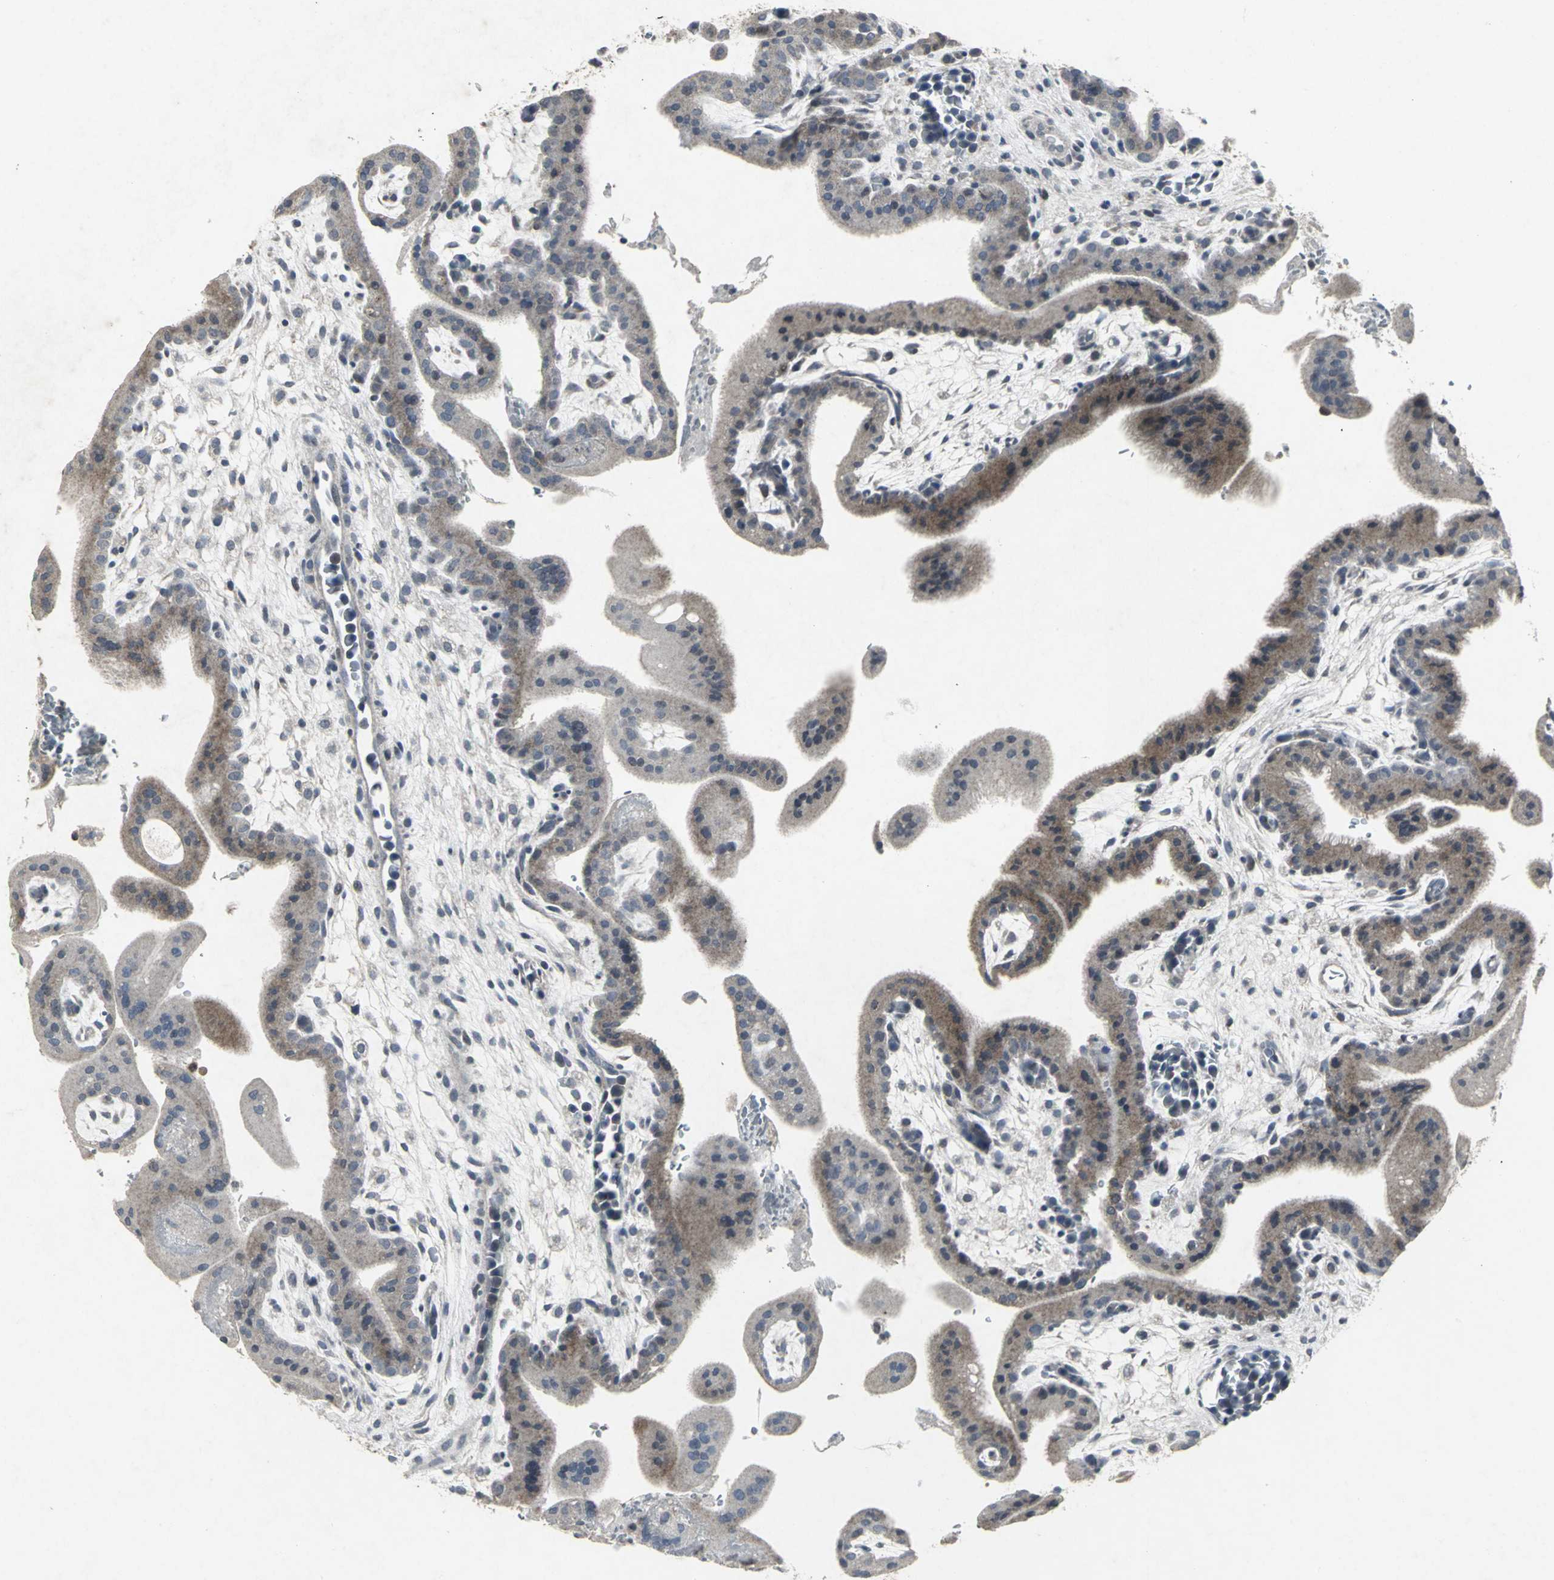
{"staining": {"intensity": "moderate", "quantity": ">75%", "location": "cytoplasmic/membranous"}, "tissue": "placenta", "cell_type": "Trophoblastic cells", "image_type": "normal", "snomed": [{"axis": "morphology", "description": "Normal tissue, NOS"}, {"axis": "topography", "description": "Placenta"}], "caption": "IHC image of benign human placenta stained for a protein (brown), which displays medium levels of moderate cytoplasmic/membranous positivity in approximately >75% of trophoblastic cells.", "gene": "BMP4", "patient": {"sex": "female", "age": 35}}